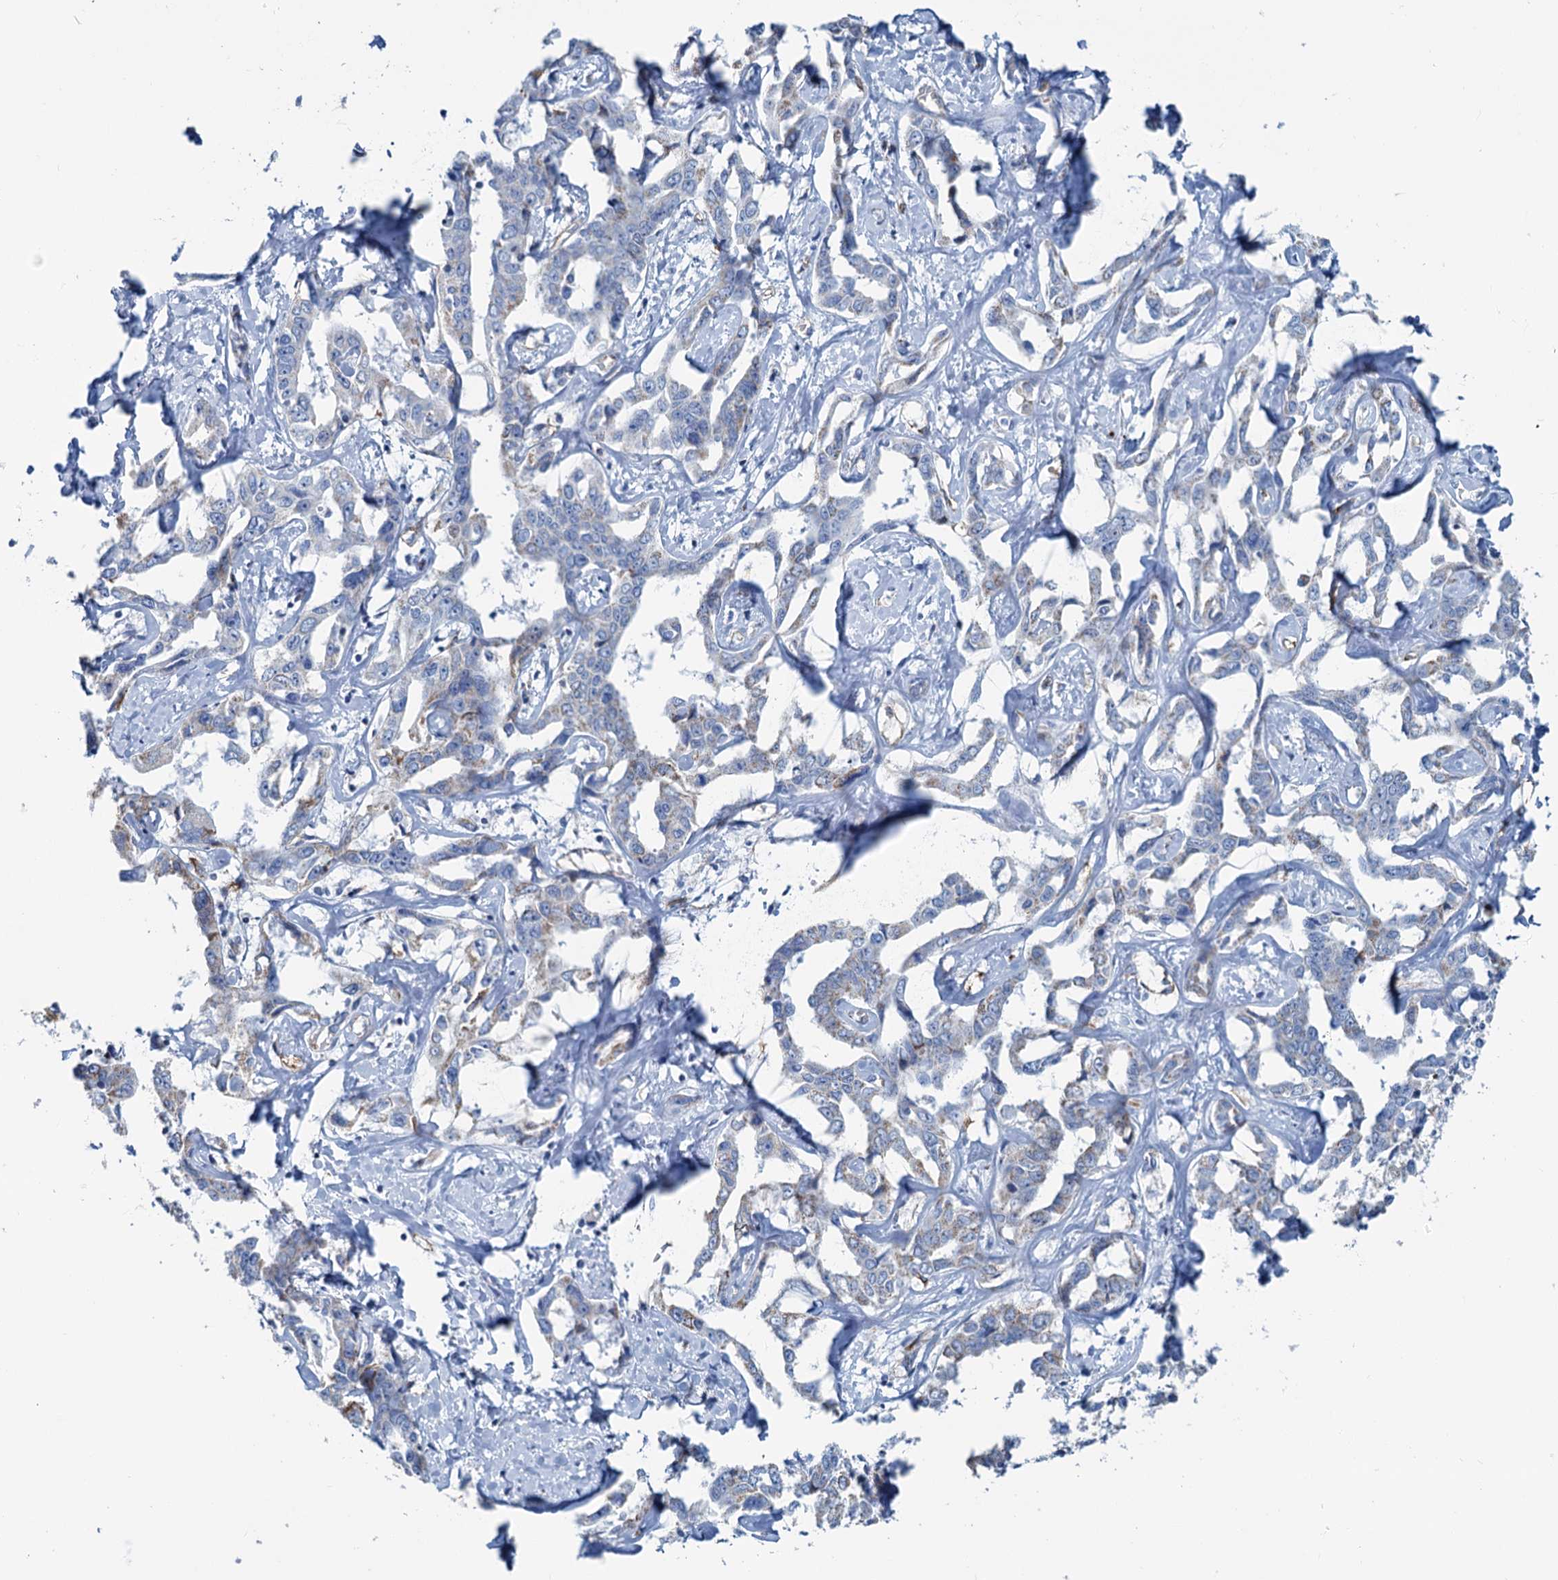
{"staining": {"intensity": "weak", "quantity": "<25%", "location": "cytoplasmic/membranous"}, "tissue": "liver cancer", "cell_type": "Tumor cells", "image_type": "cancer", "snomed": [{"axis": "morphology", "description": "Cholangiocarcinoma"}, {"axis": "topography", "description": "Liver"}], "caption": "A high-resolution photomicrograph shows immunohistochemistry staining of liver cancer (cholangiocarcinoma), which displays no significant expression in tumor cells.", "gene": "SLC1A3", "patient": {"sex": "male", "age": 59}}